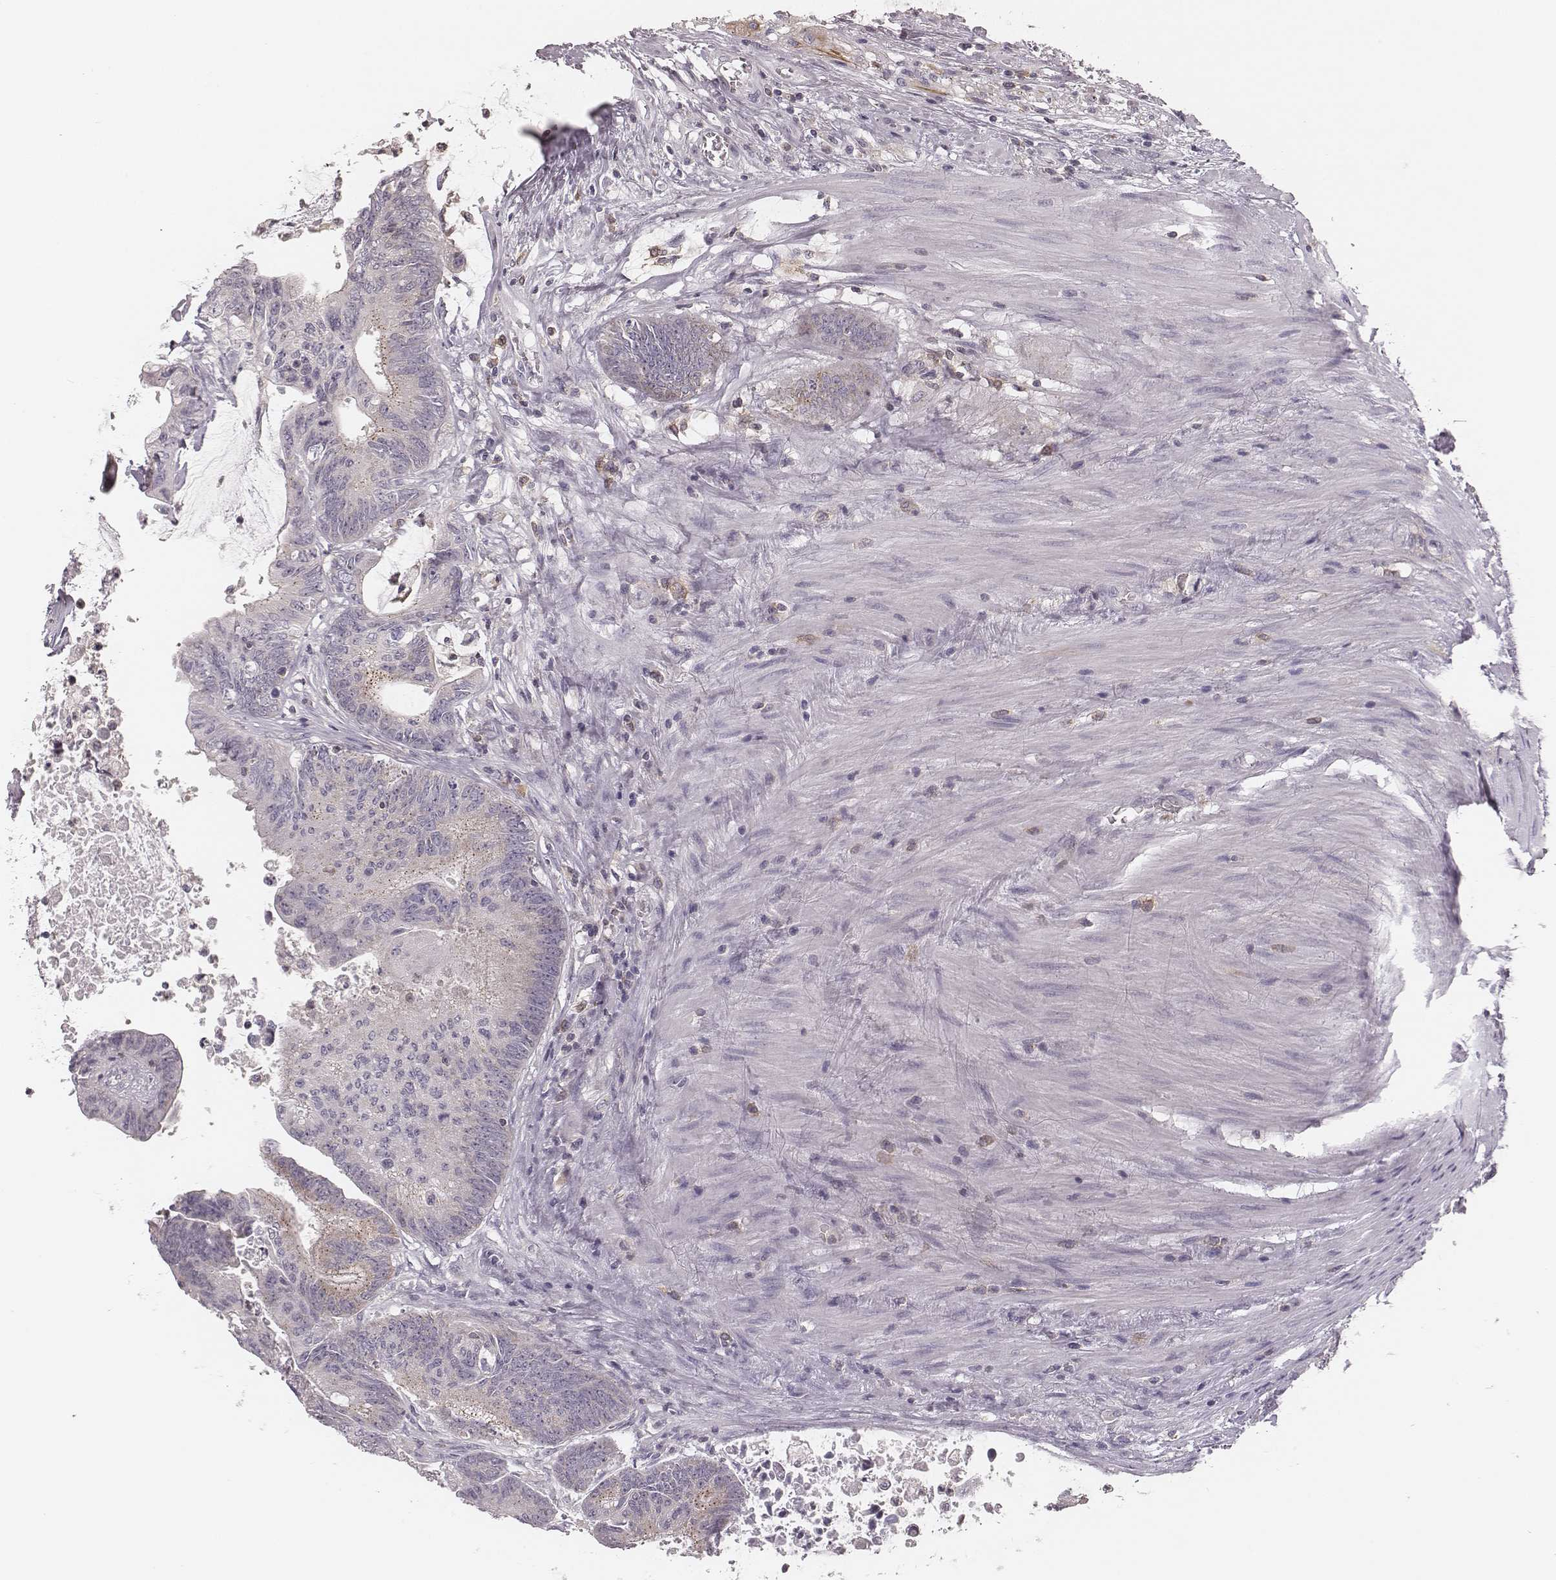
{"staining": {"intensity": "negative", "quantity": "none", "location": "none"}, "tissue": "colorectal cancer", "cell_type": "Tumor cells", "image_type": "cancer", "snomed": [{"axis": "morphology", "description": "Adenocarcinoma, NOS"}, {"axis": "topography", "description": "Rectum"}], "caption": "Colorectal adenocarcinoma was stained to show a protein in brown. There is no significant expression in tumor cells.", "gene": "MSX1", "patient": {"sex": "male", "age": 59}}